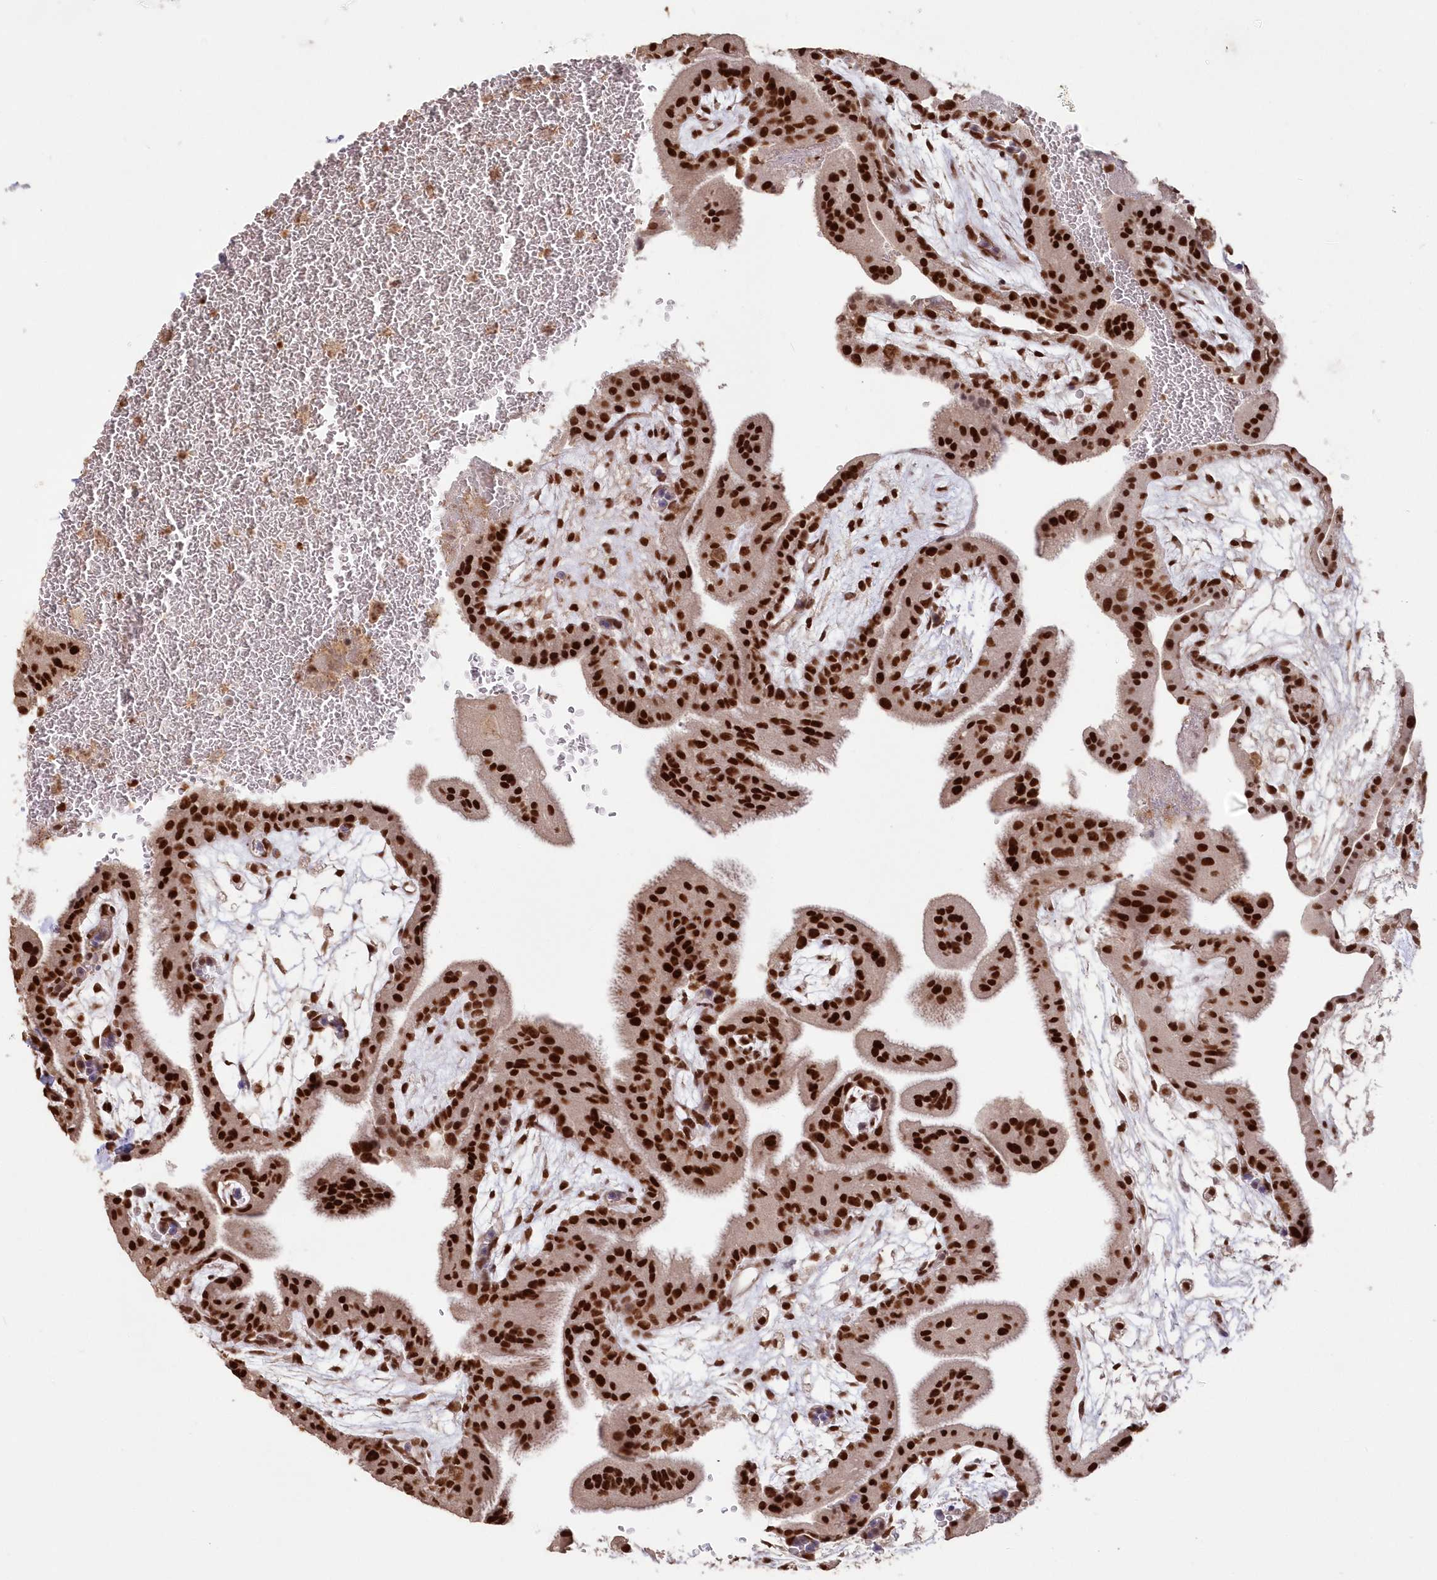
{"staining": {"intensity": "strong", "quantity": ">75%", "location": "nuclear"}, "tissue": "placenta", "cell_type": "Decidual cells", "image_type": "normal", "snomed": [{"axis": "morphology", "description": "Normal tissue, NOS"}, {"axis": "topography", "description": "Placenta"}], "caption": "DAB (3,3'-diaminobenzidine) immunohistochemical staining of normal human placenta exhibits strong nuclear protein expression in about >75% of decidual cells. The protein is shown in brown color, while the nuclei are stained blue.", "gene": "PDS5A", "patient": {"sex": "female", "age": 35}}